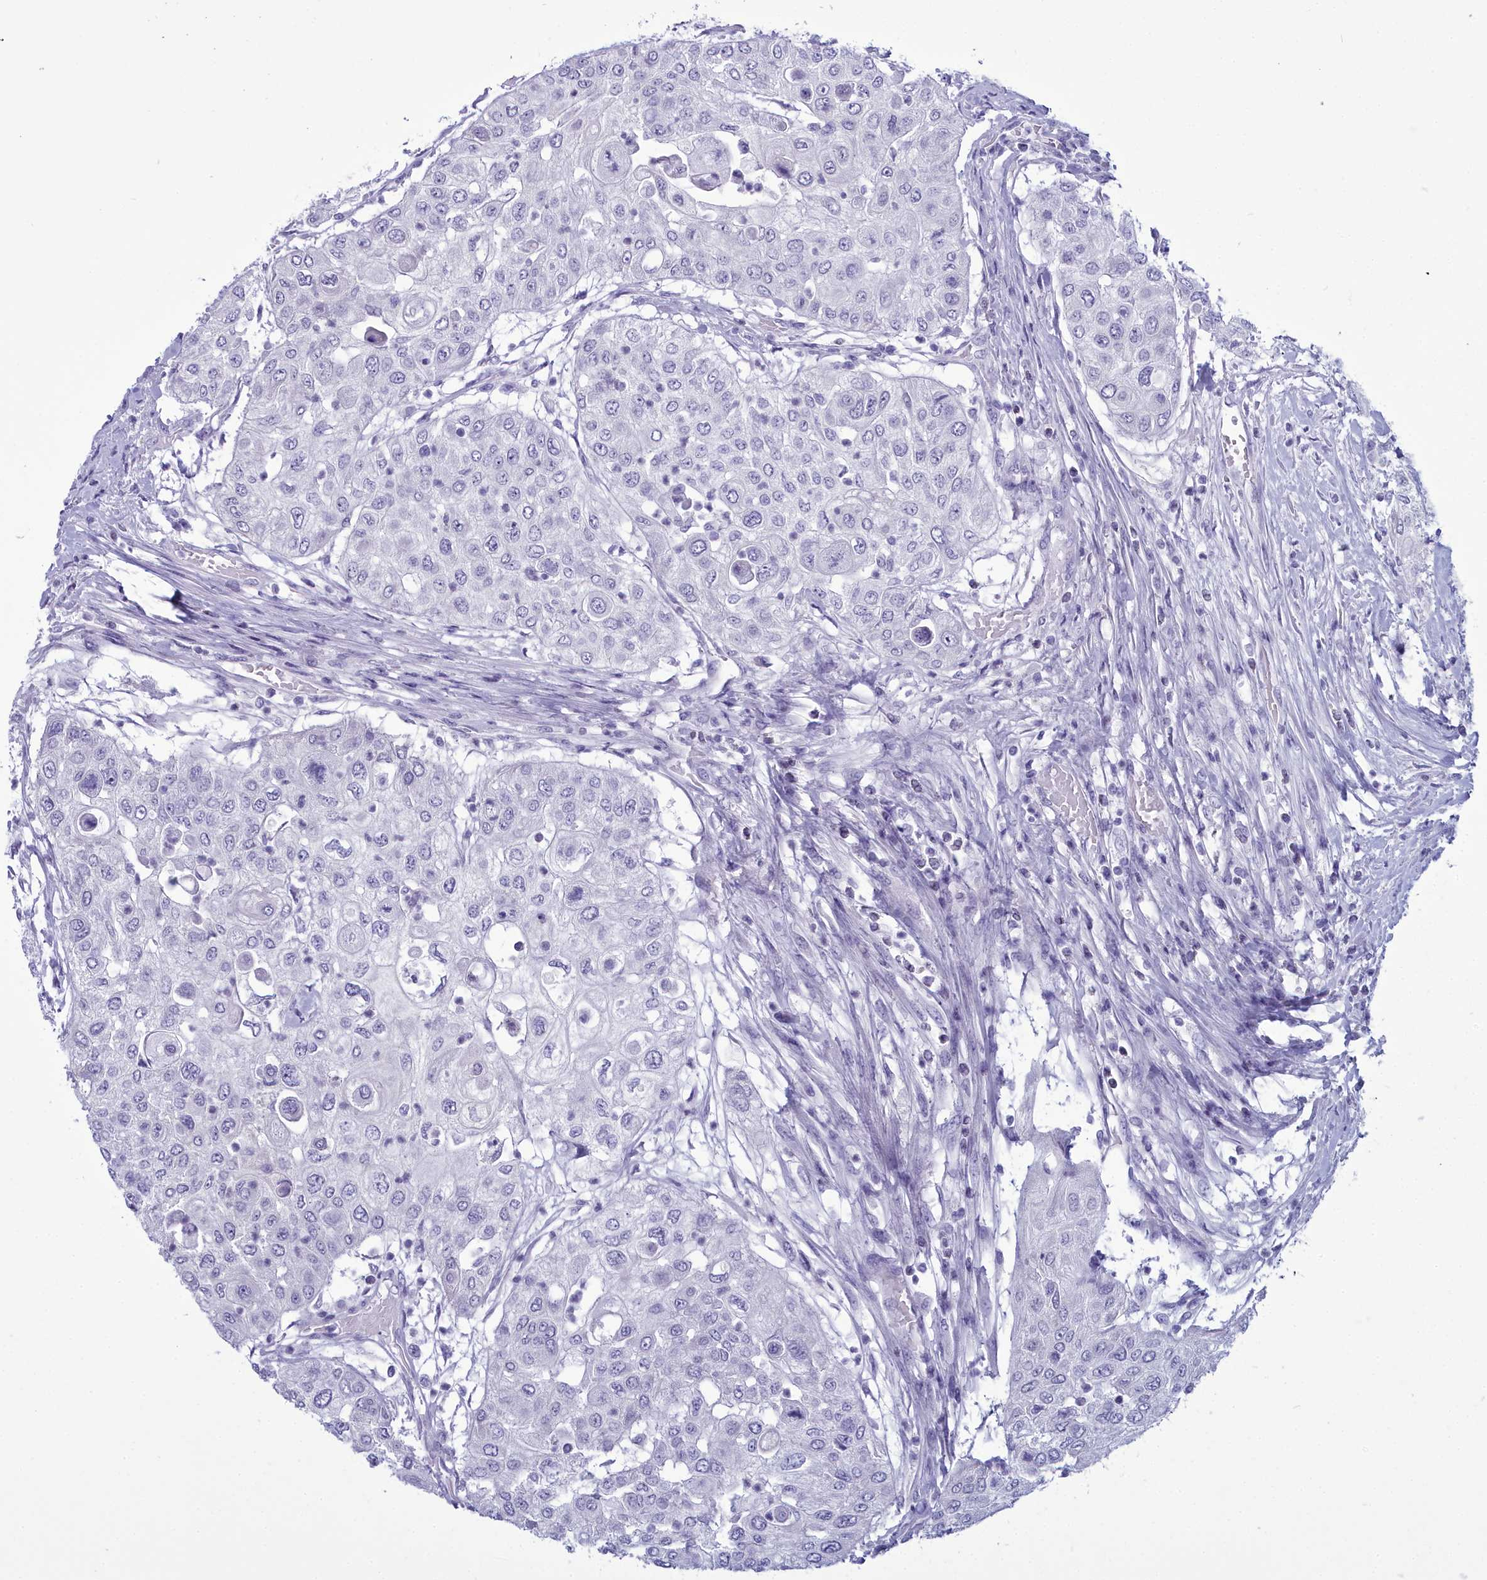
{"staining": {"intensity": "negative", "quantity": "none", "location": "none"}, "tissue": "urothelial cancer", "cell_type": "Tumor cells", "image_type": "cancer", "snomed": [{"axis": "morphology", "description": "Urothelial carcinoma, High grade"}, {"axis": "topography", "description": "Urinary bladder"}], "caption": "High magnification brightfield microscopy of urothelial carcinoma (high-grade) stained with DAB (brown) and counterstained with hematoxylin (blue): tumor cells show no significant staining. (Immunohistochemistry (ihc), brightfield microscopy, high magnification).", "gene": "MAP6", "patient": {"sex": "female", "age": 79}}